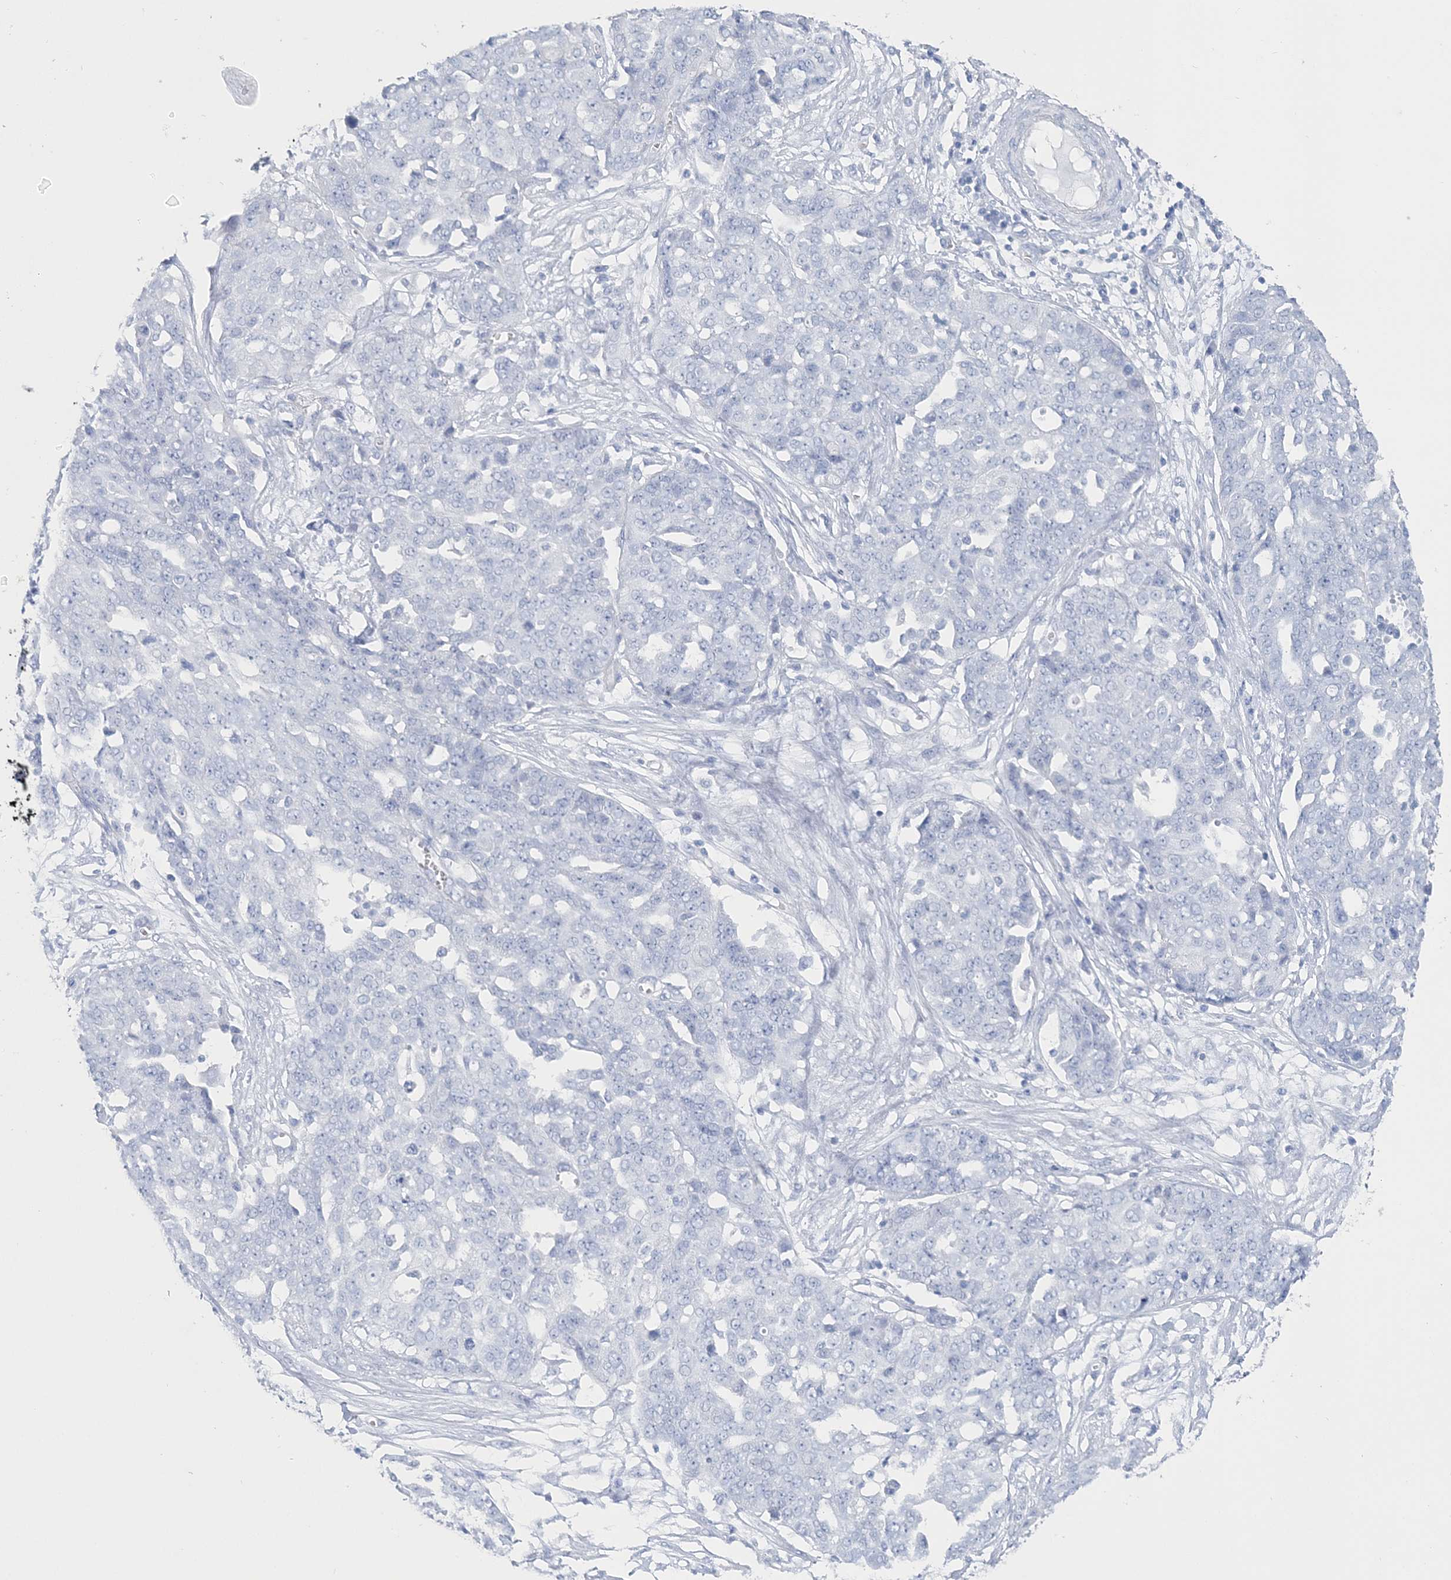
{"staining": {"intensity": "negative", "quantity": "none", "location": "none"}, "tissue": "ovarian cancer", "cell_type": "Tumor cells", "image_type": "cancer", "snomed": [{"axis": "morphology", "description": "Cystadenocarcinoma, serous, NOS"}, {"axis": "topography", "description": "Soft tissue"}, {"axis": "topography", "description": "Ovary"}], "caption": "Immunohistochemistry (IHC) of human ovarian cancer demonstrates no expression in tumor cells.", "gene": "TSPYL6", "patient": {"sex": "female", "age": 57}}